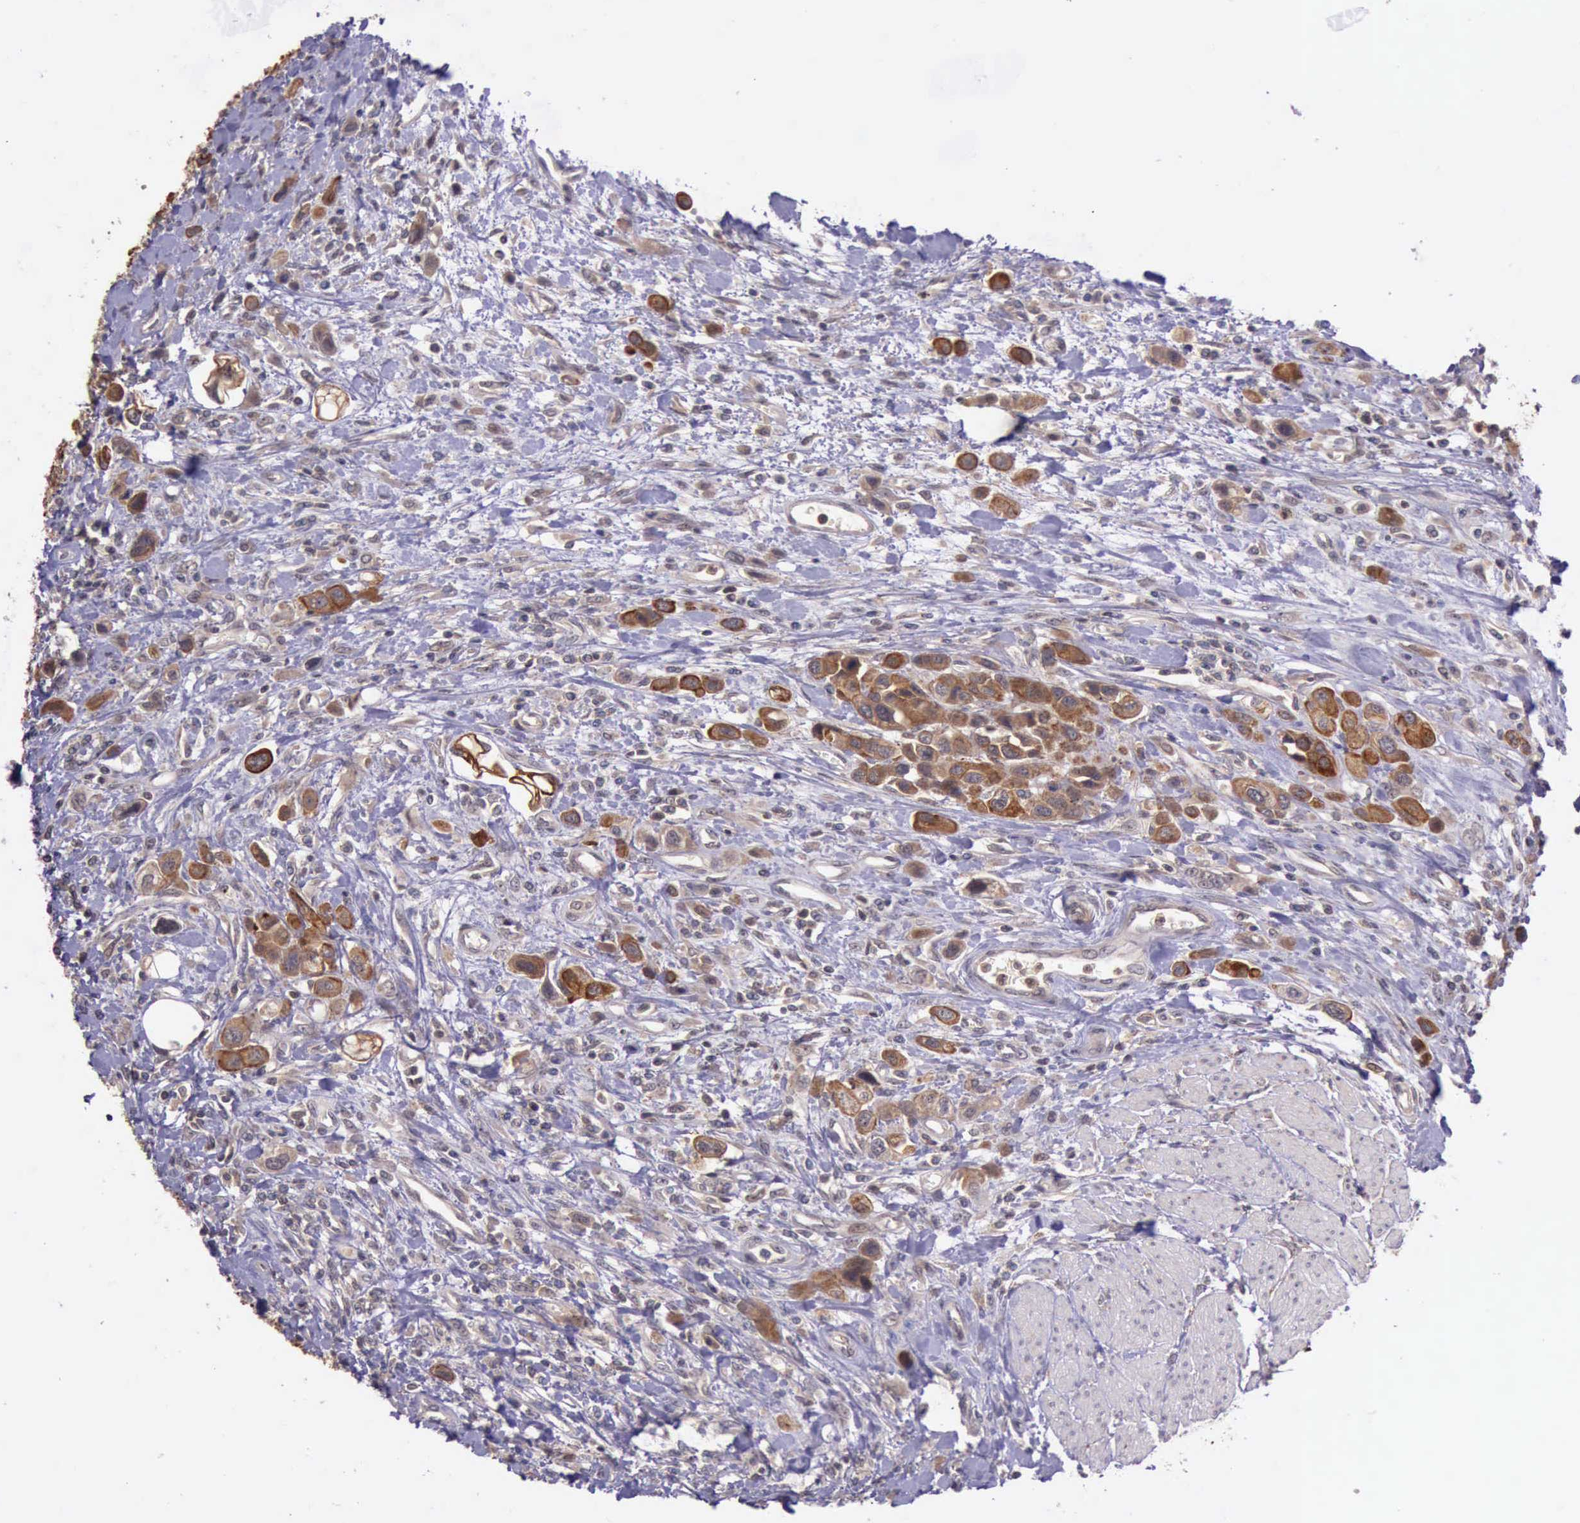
{"staining": {"intensity": "moderate", "quantity": ">75%", "location": "cytoplasmic/membranous"}, "tissue": "urothelial cancer", "cell_type": "Tumor cells", "image_type": "cancer", "snomed": [{"axis": "morphology", "description": "Urothelial carcinoma, High grade"}, {"axis": "topography", "description": "Urinary bladder"}], "caption": "This is a micrograph of IHC staining of urothelial cancer, which shows moderate staining in the cytoplasmic/membranous of tumor cells.", "gene": "PRICKLE3", "patient": {"sex": "male", "age": 50}}